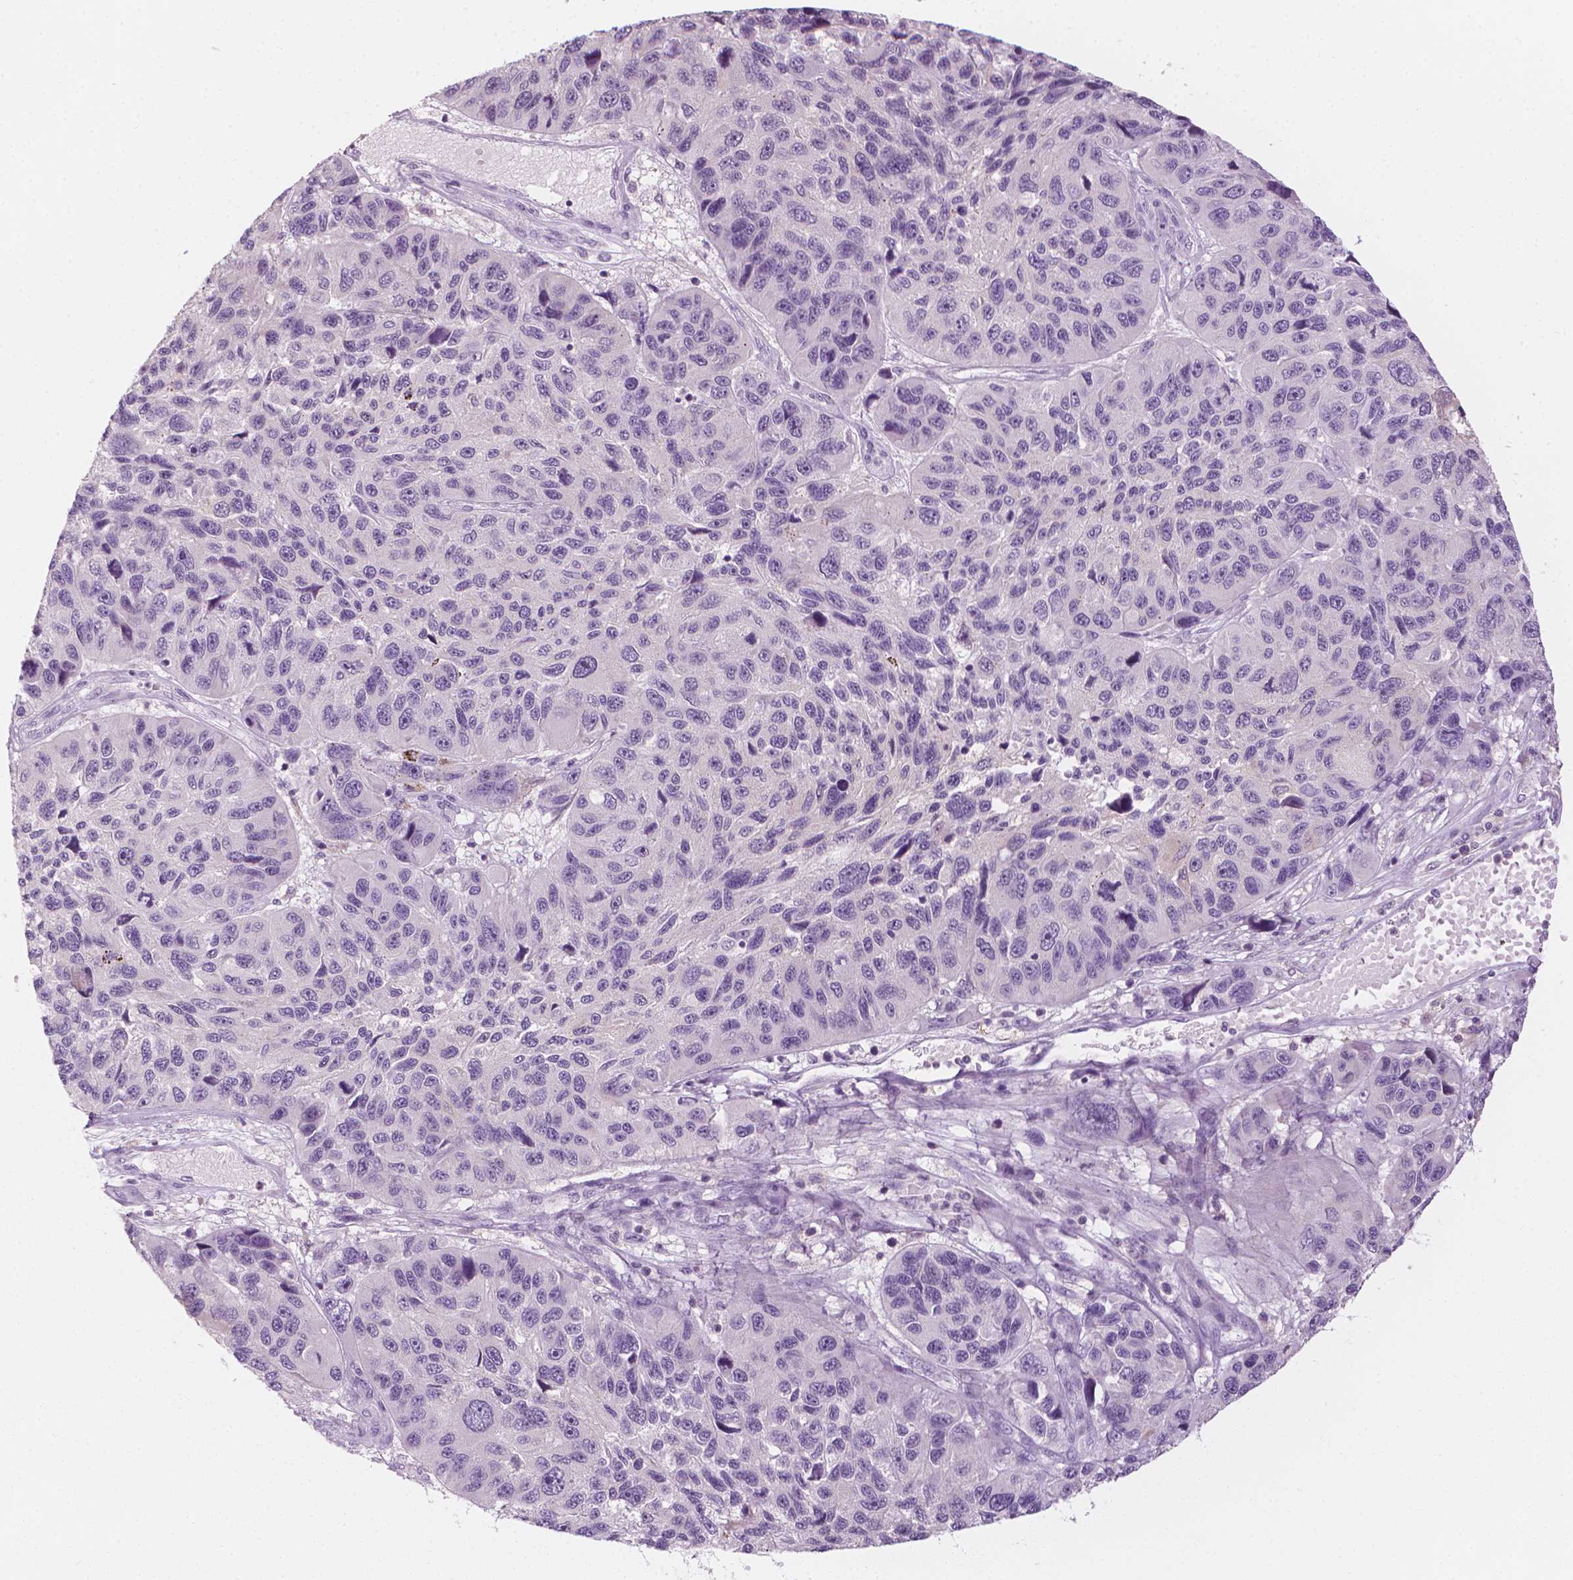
{"staining": {"intensity": "negative", "quantity": "none", "location": "none"}, "tissue": "melanoma", "cell_type": "Tumor cells", "image_type": "cancer", "snomed": [{"axis": "morphology", "description": "Malignant melanoma, NOS"}, {"axis": "topography", "description": "Skin"}], "caption": "IHC image of human malignant melanoma stained for a protein (brown), which displays no expression in tumor cells.", "gene": "SHMT1", "patient": {"sex": "male", "age": 53}}